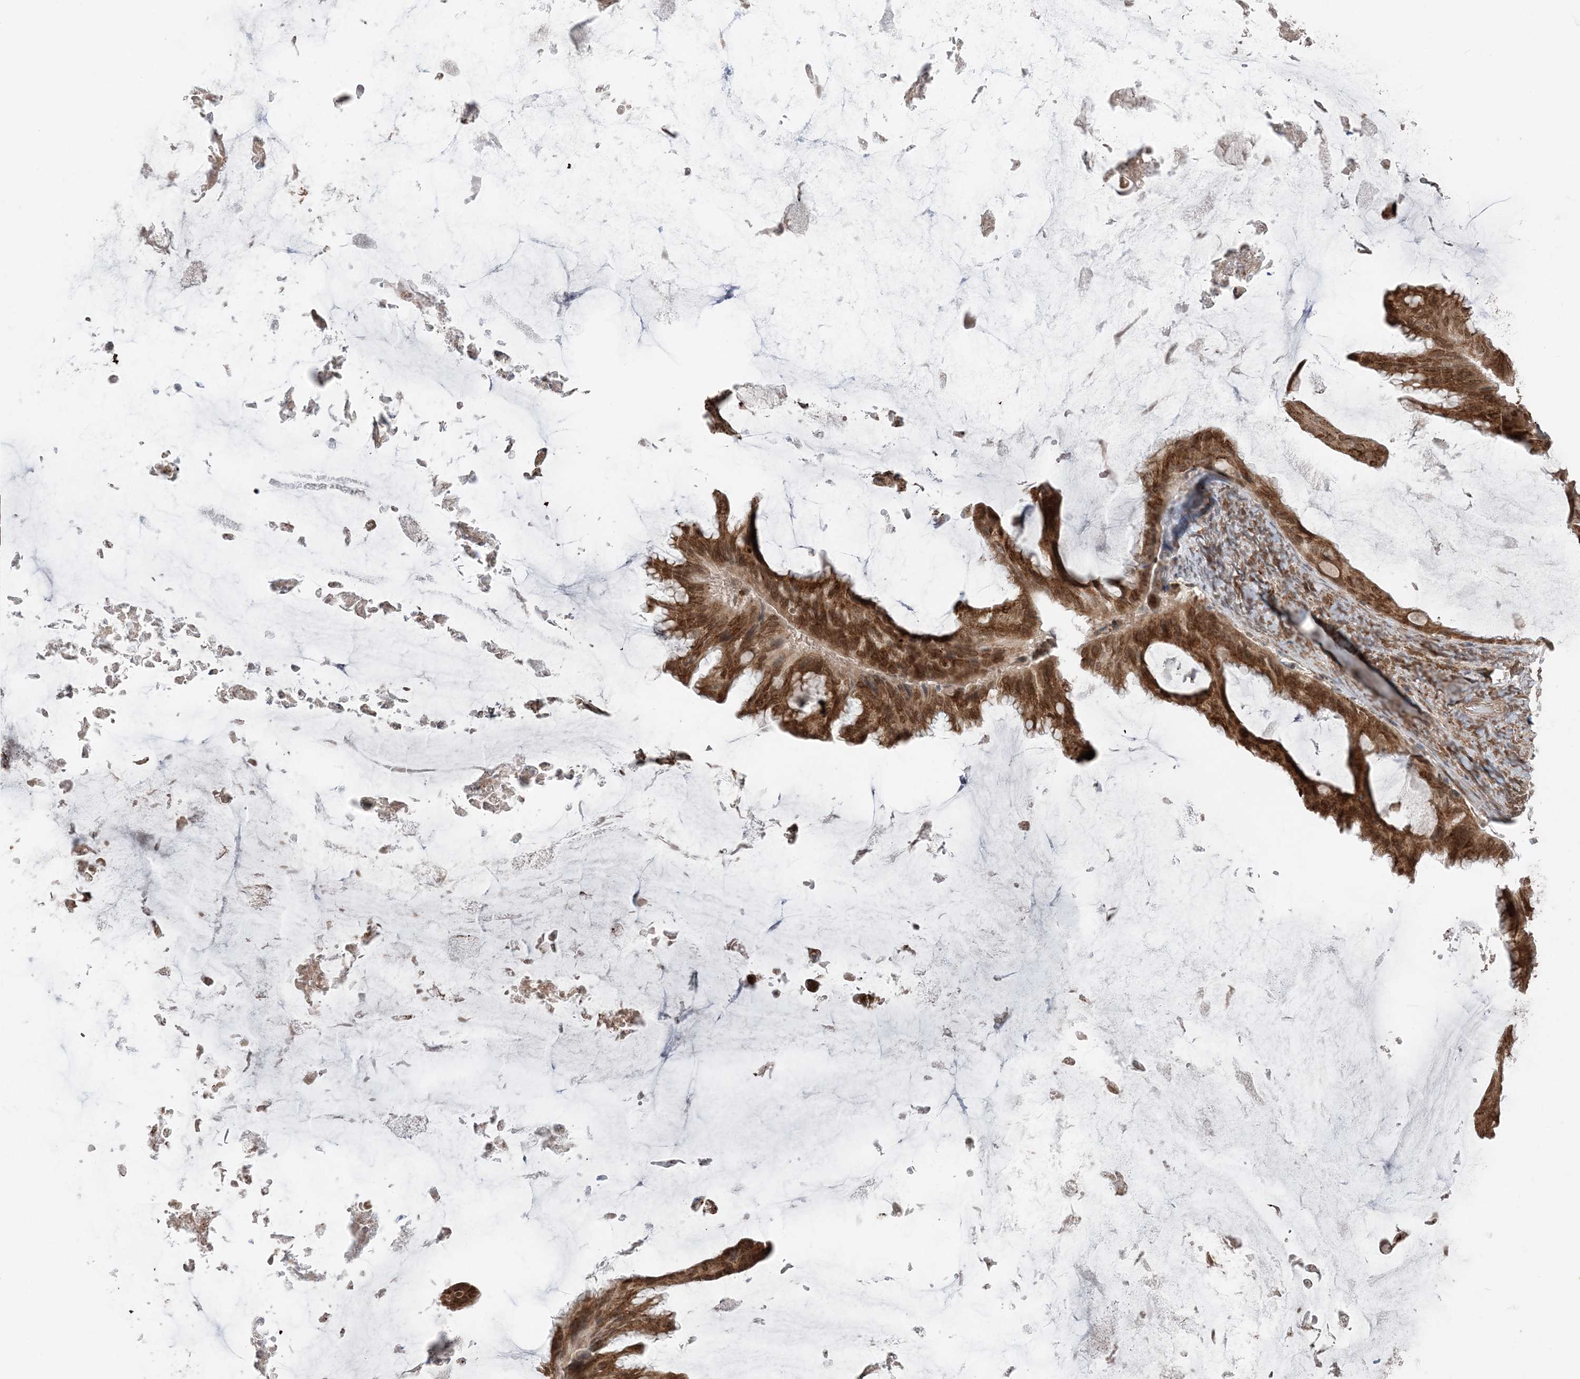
{"staining": {"intensity": "strong", "quantity": ">75%", "location": "cytoplasmic/membranous,nuclear"}, "tissue": "ovarian cancer", "cell_type": "Tumor cells", "image_type": "cancer", "snomed": [{"axis": "morphology", "description": "Cystadenocarcinoma, mucinous, NOS"}, {"axis": "topography", "description": "Ovary"}], "caption": "Mucinous cystadenocarcinoma (ovarian) stained with immunohistochemistry (IHC) demonstrates strong cytoplasmic/membranous and nuclear positivity in approximately >75% of tumor cells. (brown staining indicates protein expression, while blue staining denotes nuclei).", "gene": "TMED10", "patient": {"sex": "female", "age": 61}}